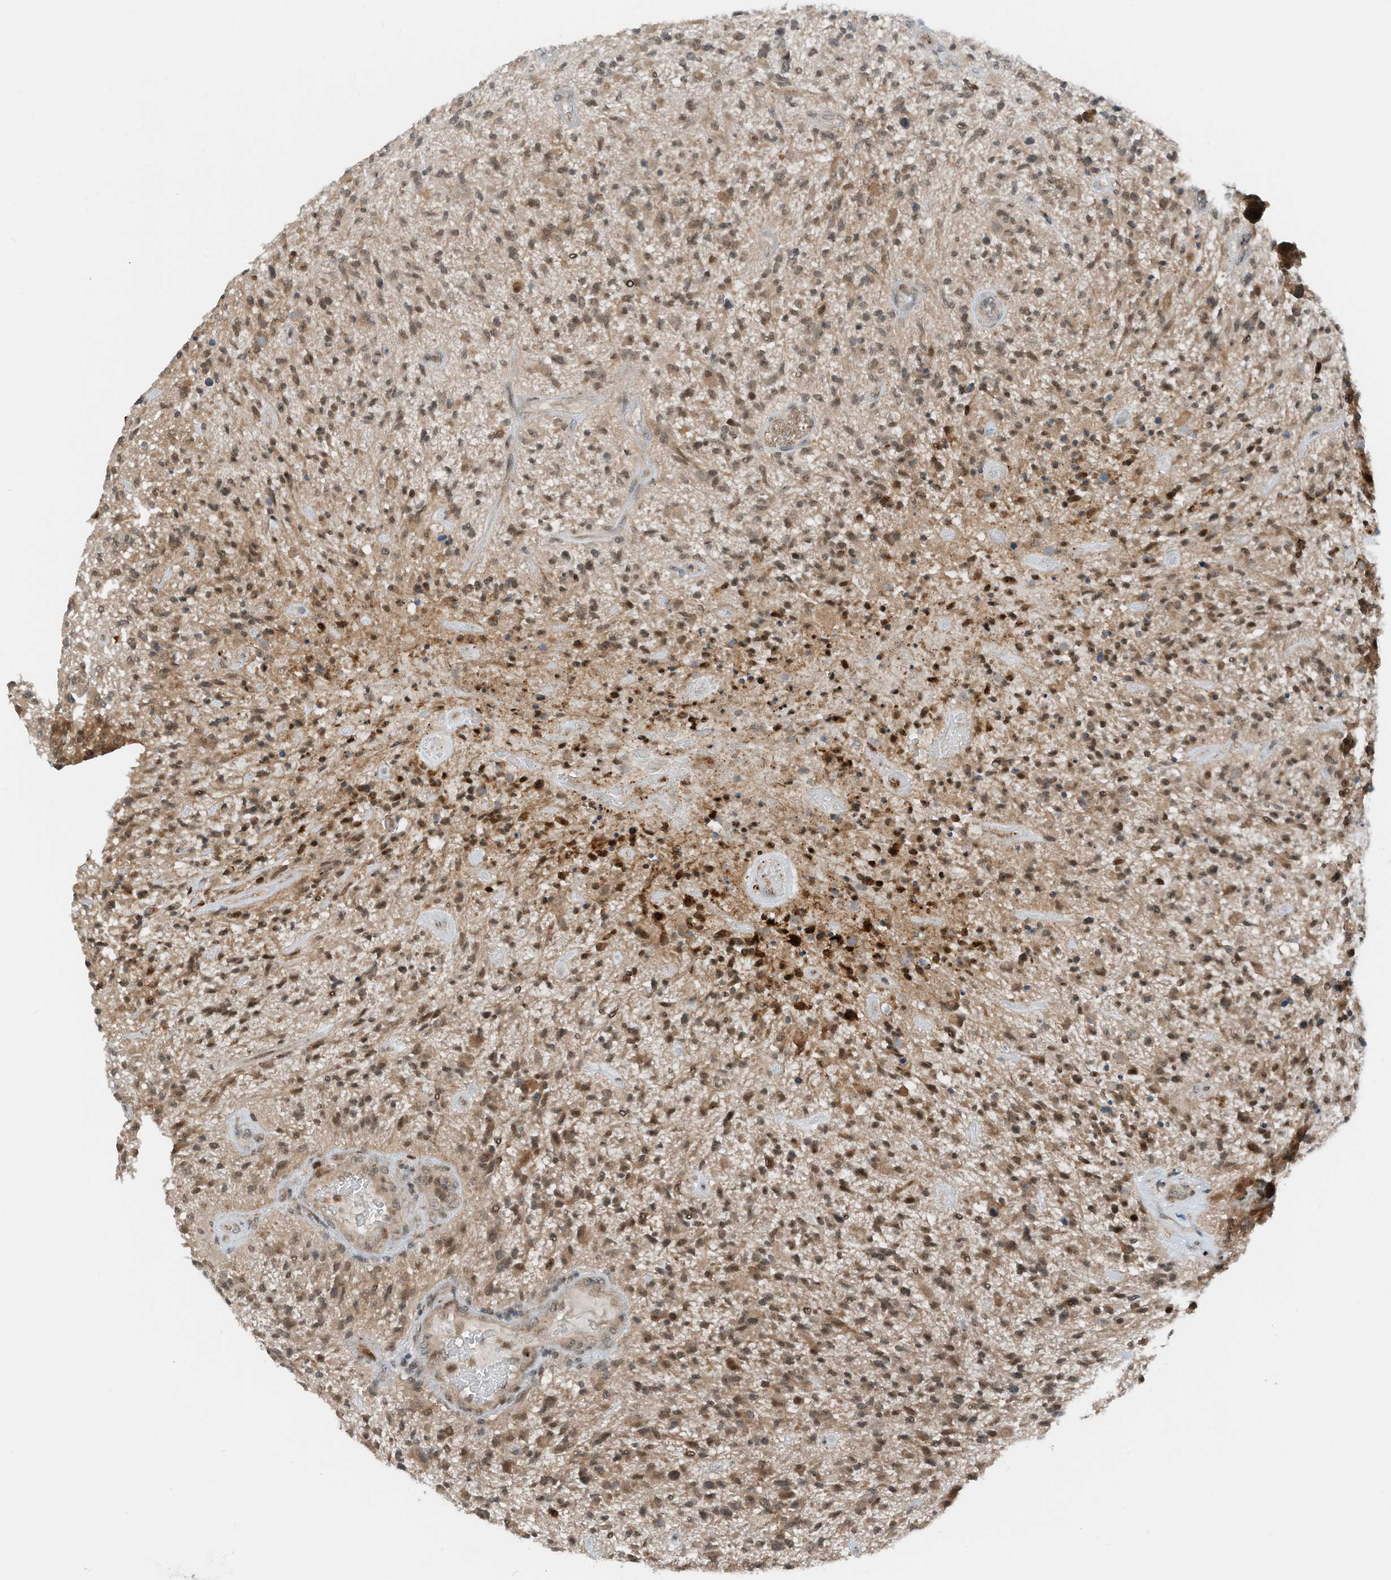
{"staining": {"intensity": "moderate", "quantity": ">75%", "location": "cytoplasmic/membranous,nuclear"}, "tissue": "glioma", "cell_type": "Tumor cells", "image_type": "cancer", "snomed": [{"axis": "morphology", "description": "Glioma, malignant, High grade"}, {"axis": "topography", "description": "Brain"}], "caption": "This image exhibits malignant glioma (high-grade) stained with immunohistochemistry to label a protein in brown. The cytoplasmic/membranous and nuclear of tumor cells show moderate positivity for the protein. Nuclei are counter-stained blue.", "gene": "RMND1", "patient": {"sex": "male", "age": 47}}